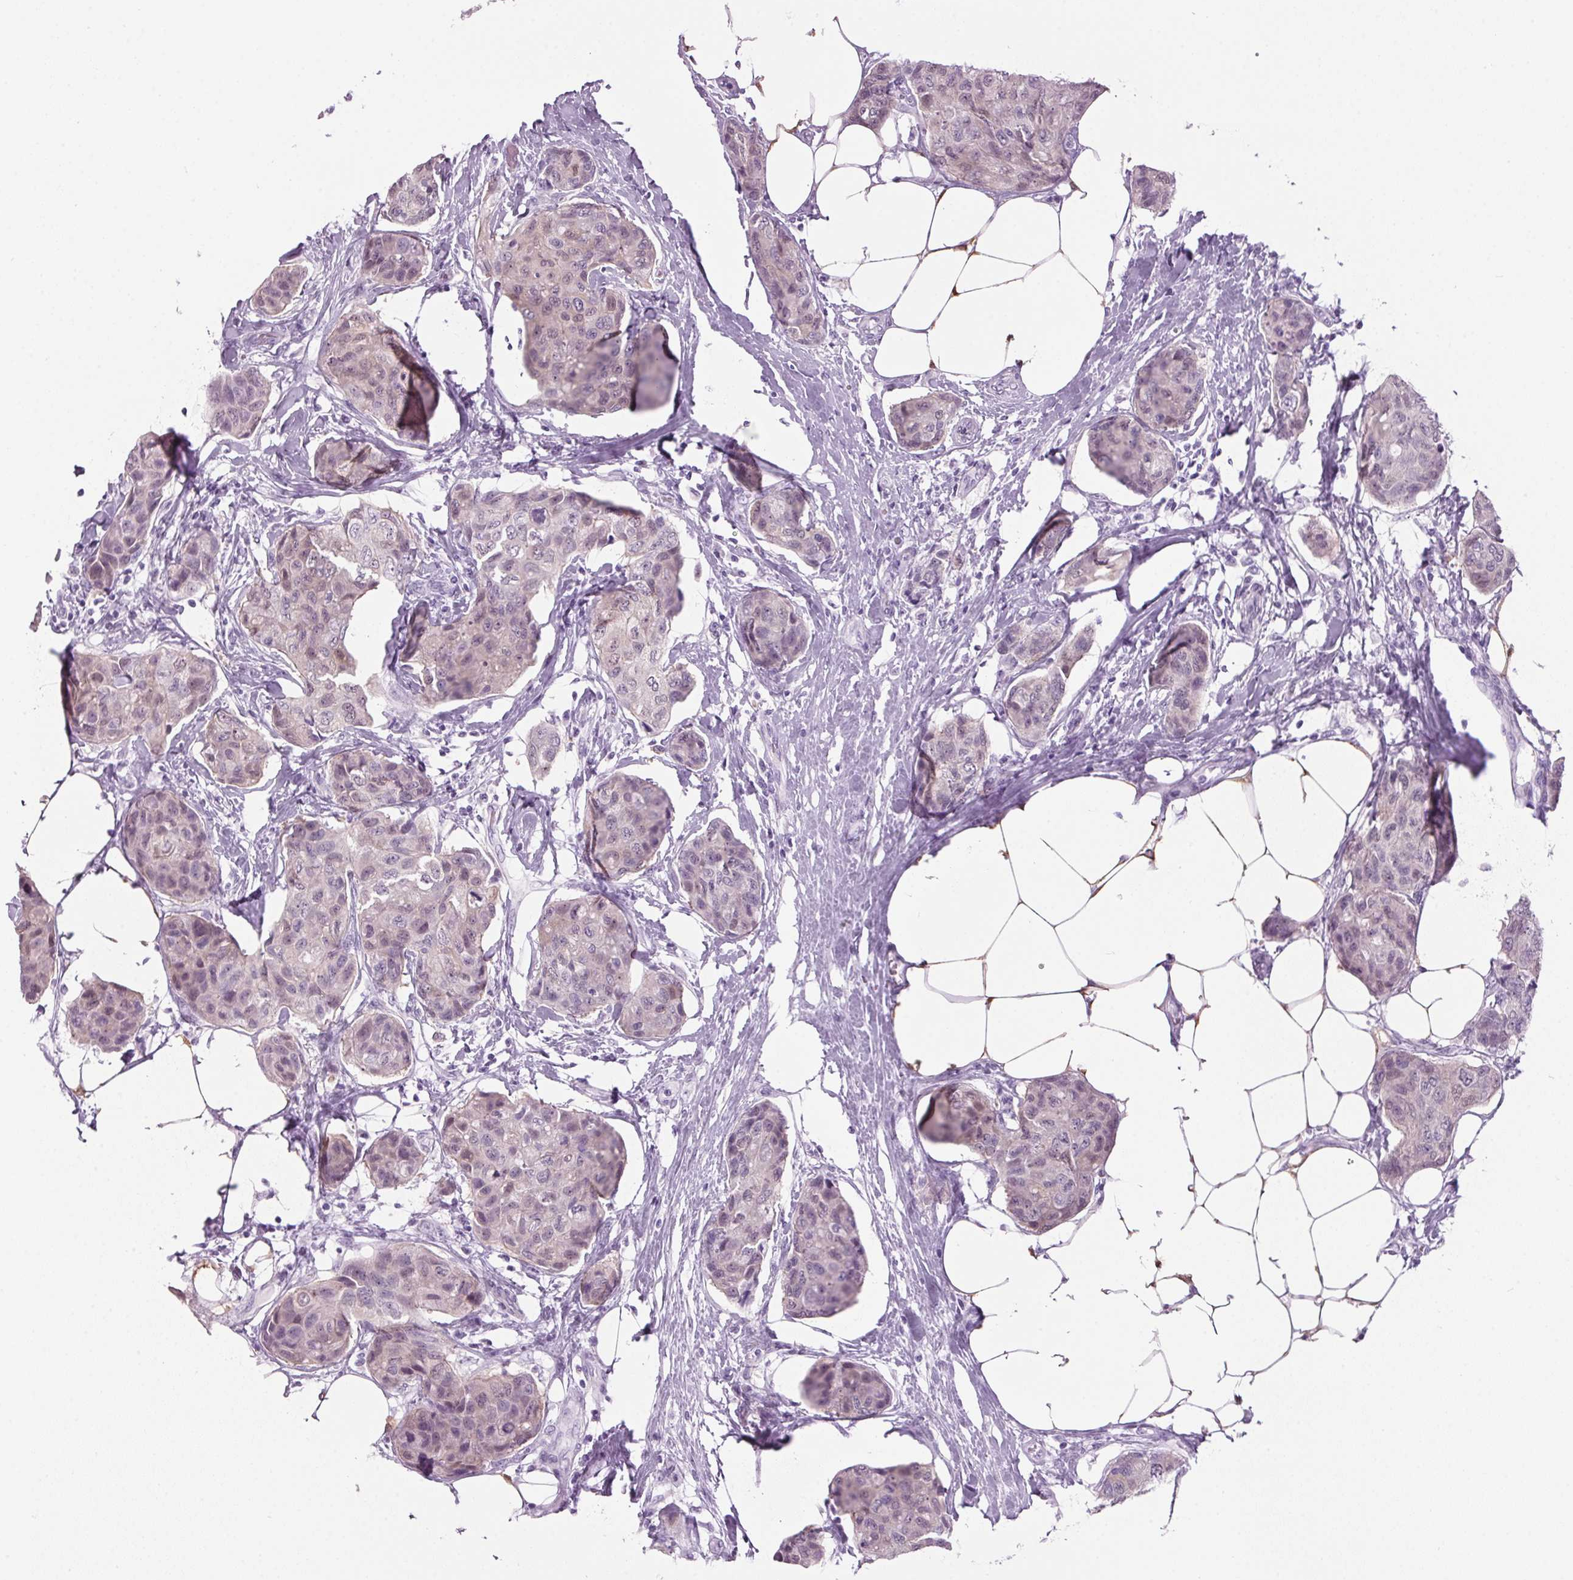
{"staining": {"intensity": "weak", "quantity": "<25%", "location": "cytoplasmic/membranous,nuclear"}, "tissue": "breast cancer", "cell_type": "Tumor cells", "image_type": "cancer", "snomed": [{"axis": "morphology", "description": "Duct carcinoma"}, {"axis": "topography", "description": "Breast"}], "caption": "Infiltrating ductal carcinoma (breast) was stained to show a protein in brown. There is no significant staining in tumor cells.", "gene": "PPP1R1A", "patient": {"sex": "female", "age": 80}}